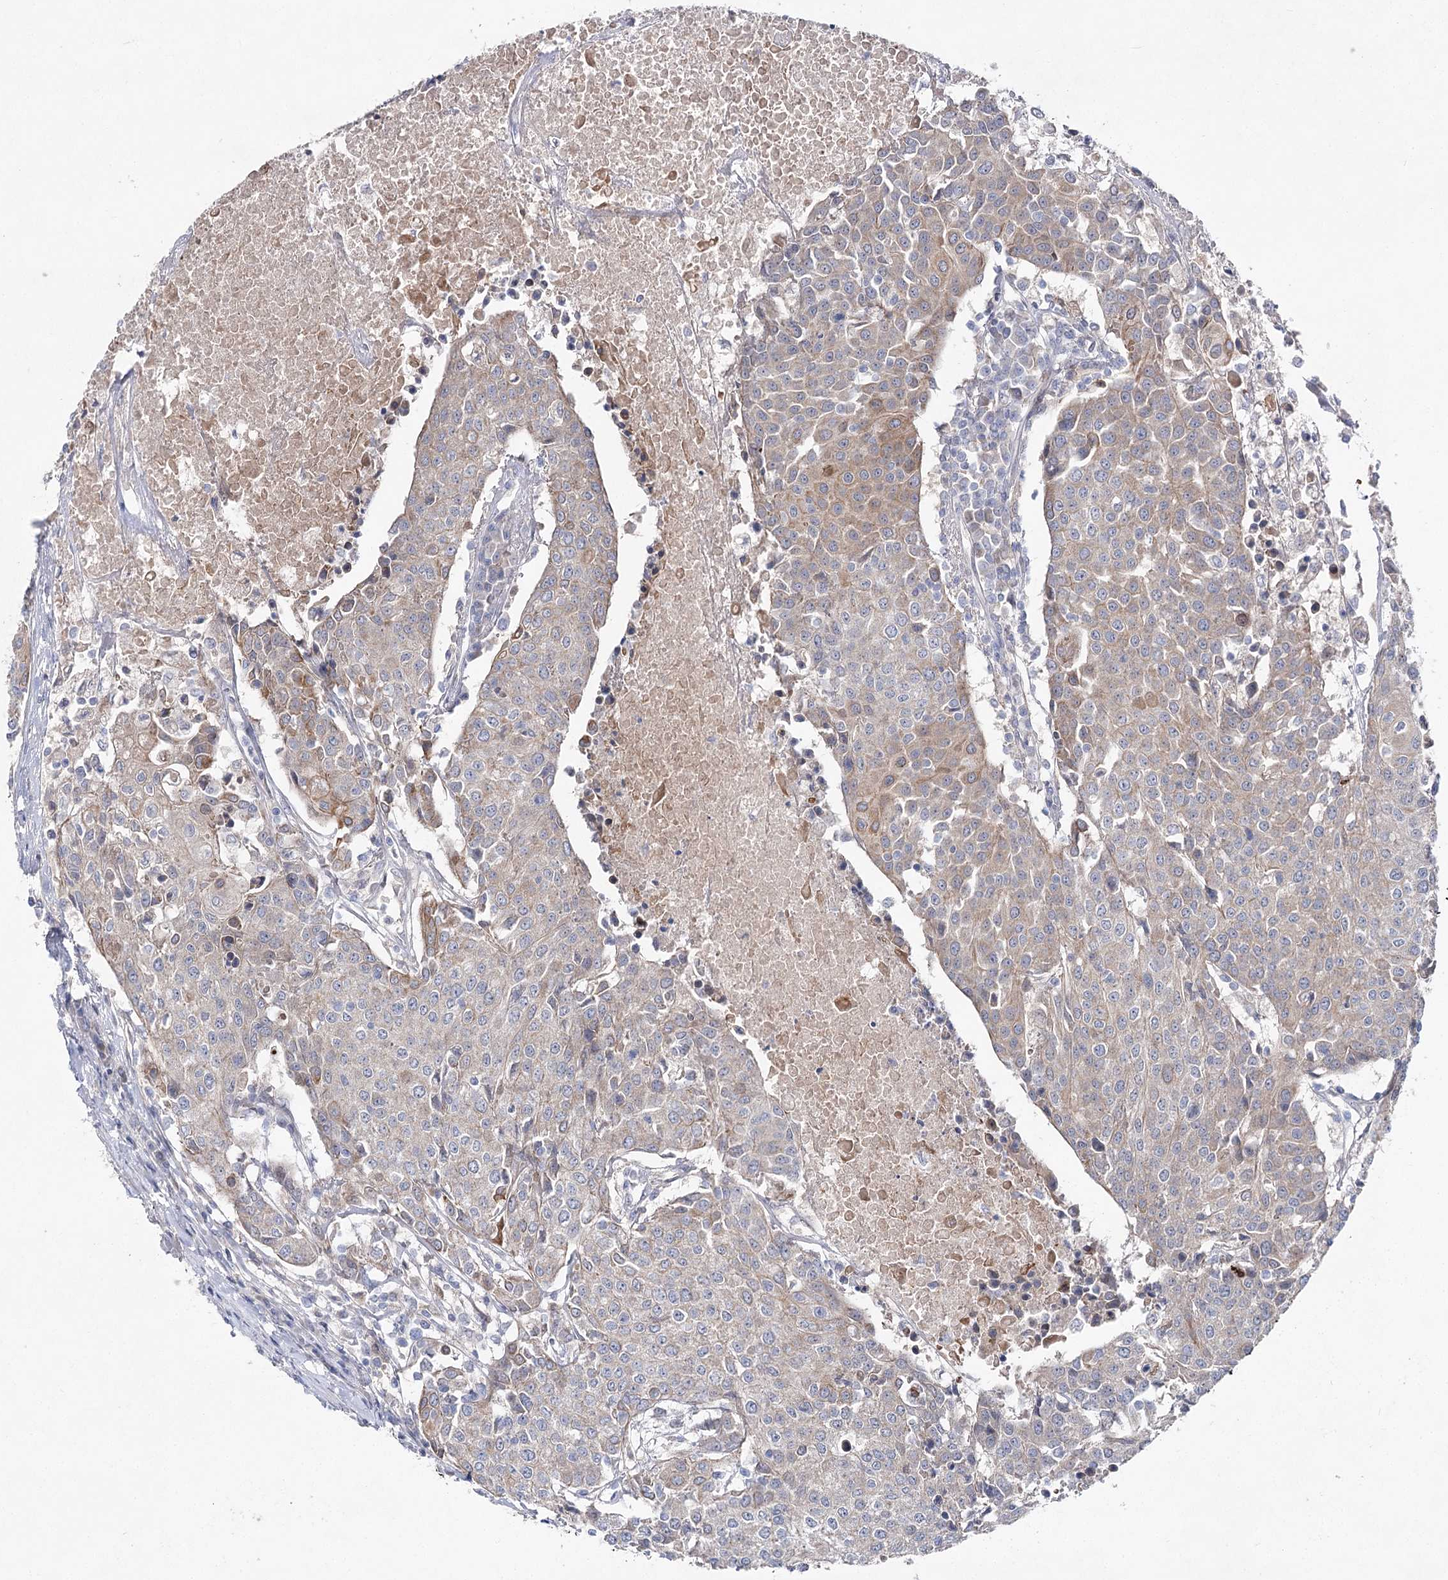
{"staining": {"intensity": "weak", "quantity": "25%-75%", "location": "cytoplasmic/membranous"}, "tissue": "urothelial cancer", "cell_type": "Tumor cells", "image_type": "cancer", "snomed": [{"axis": "morphology", "description": "Urothelial carcinoma, High grade"}, {"axis": "topography", "description": "Urinary bladder"}], "caption": "There is low levels of weak cytoplasmic/membranous expression in tumor cells of urothelial cancer, as demonstrated by immunohistochemical staining (brown color).", "gene": "LRRC14B", "patient": {"sex": "female", "age": 85}}